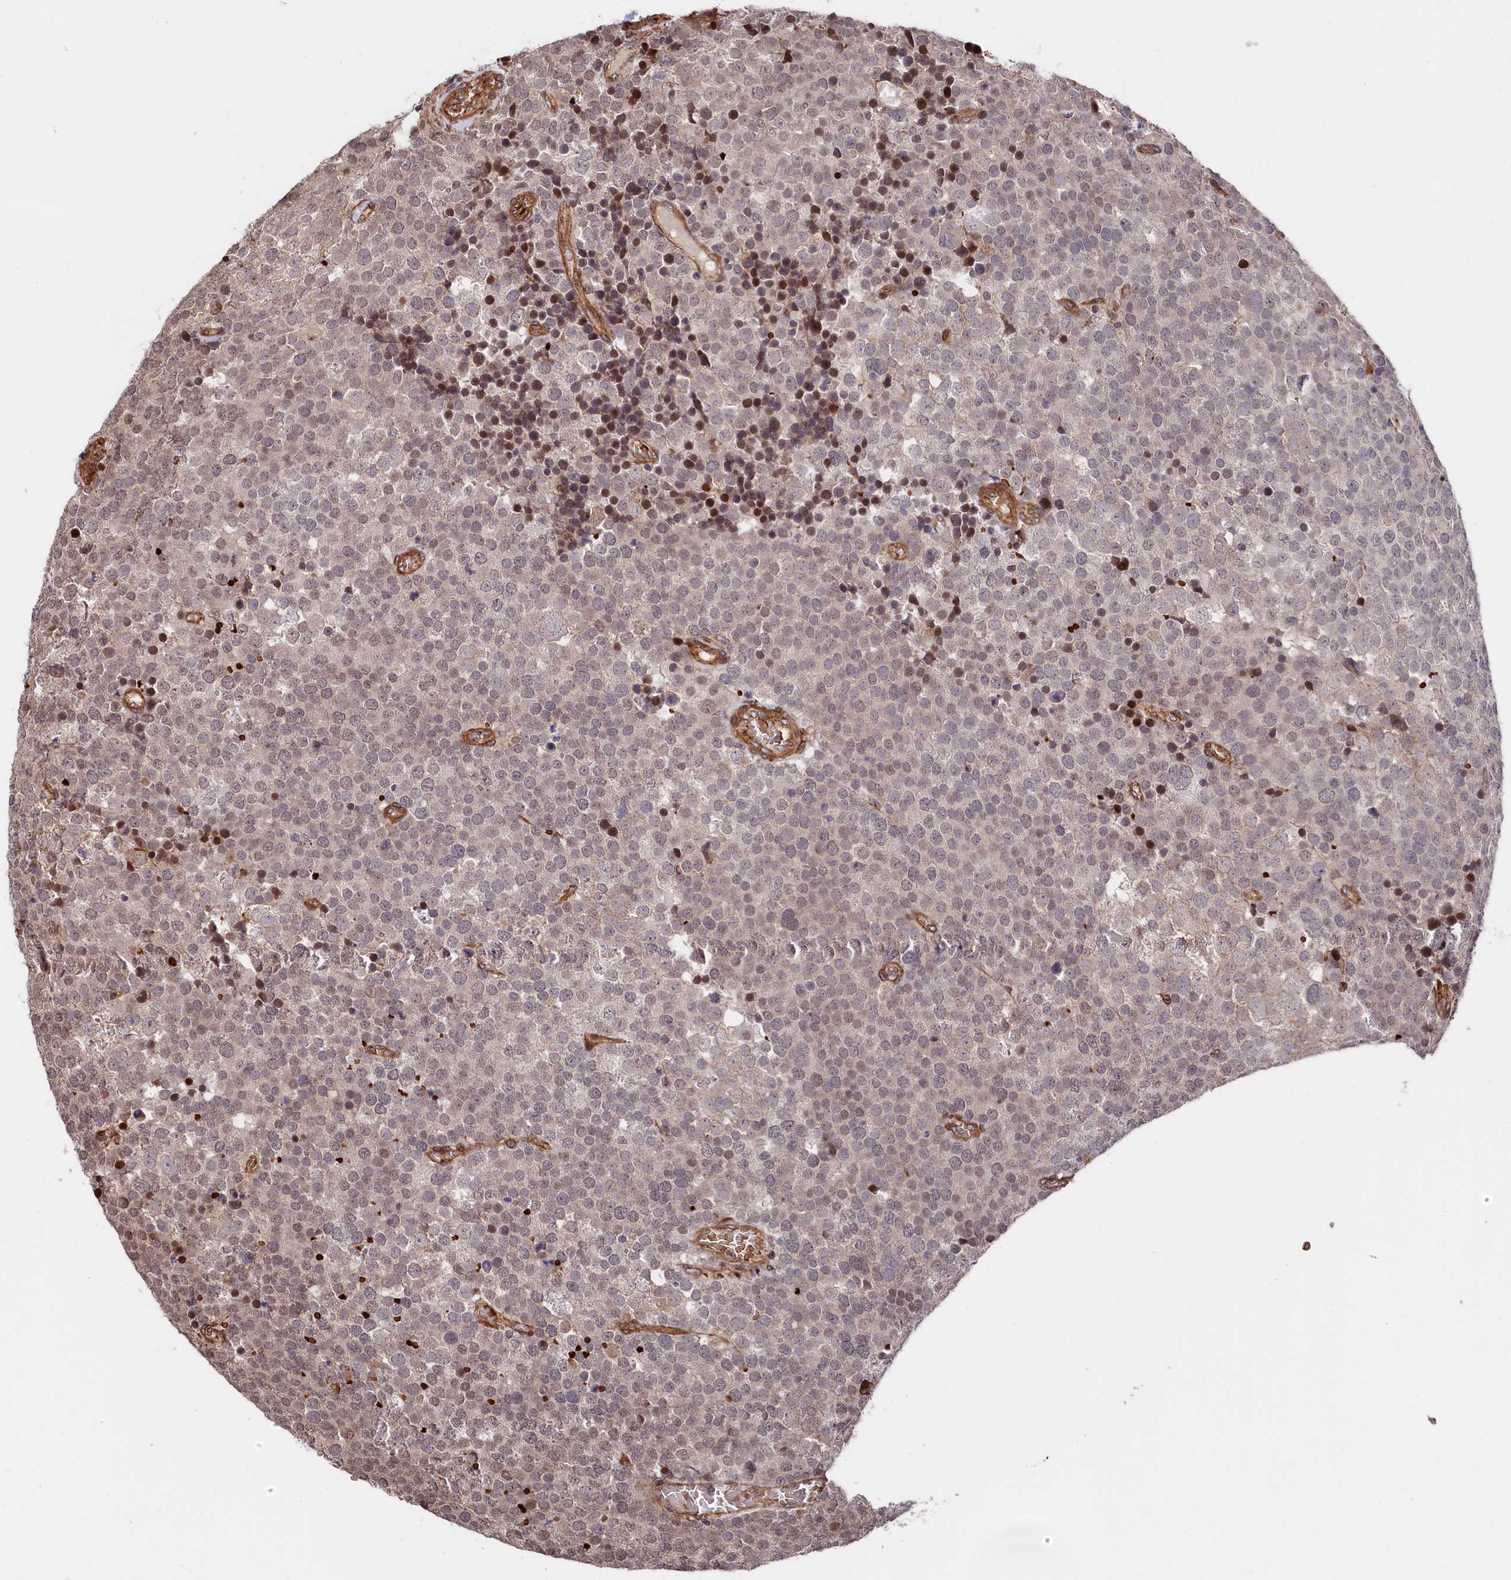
{"staining": {"intensity": "weak", "quantity": "25%-75%", "location": "cytoplasmic/membranous,nuclear"}, "tissue": "testis cancer", "cell_type": "Tumor cells", "image_type": "cancer", "snomed": [{"axis": "morphology", "description": "Seminoma, NOS"}, {"axis": "topography", "description": "Testis"}], "caption": "Immunohistochemical staining of human seminoma (testis) displays low levels of weak cytoplasmic/membranous and nuclear staining in approximately 25%-75% of tumor cells.", "gene": "TNKS1BP1", "patient": {"sex": "male", "age": 71}}